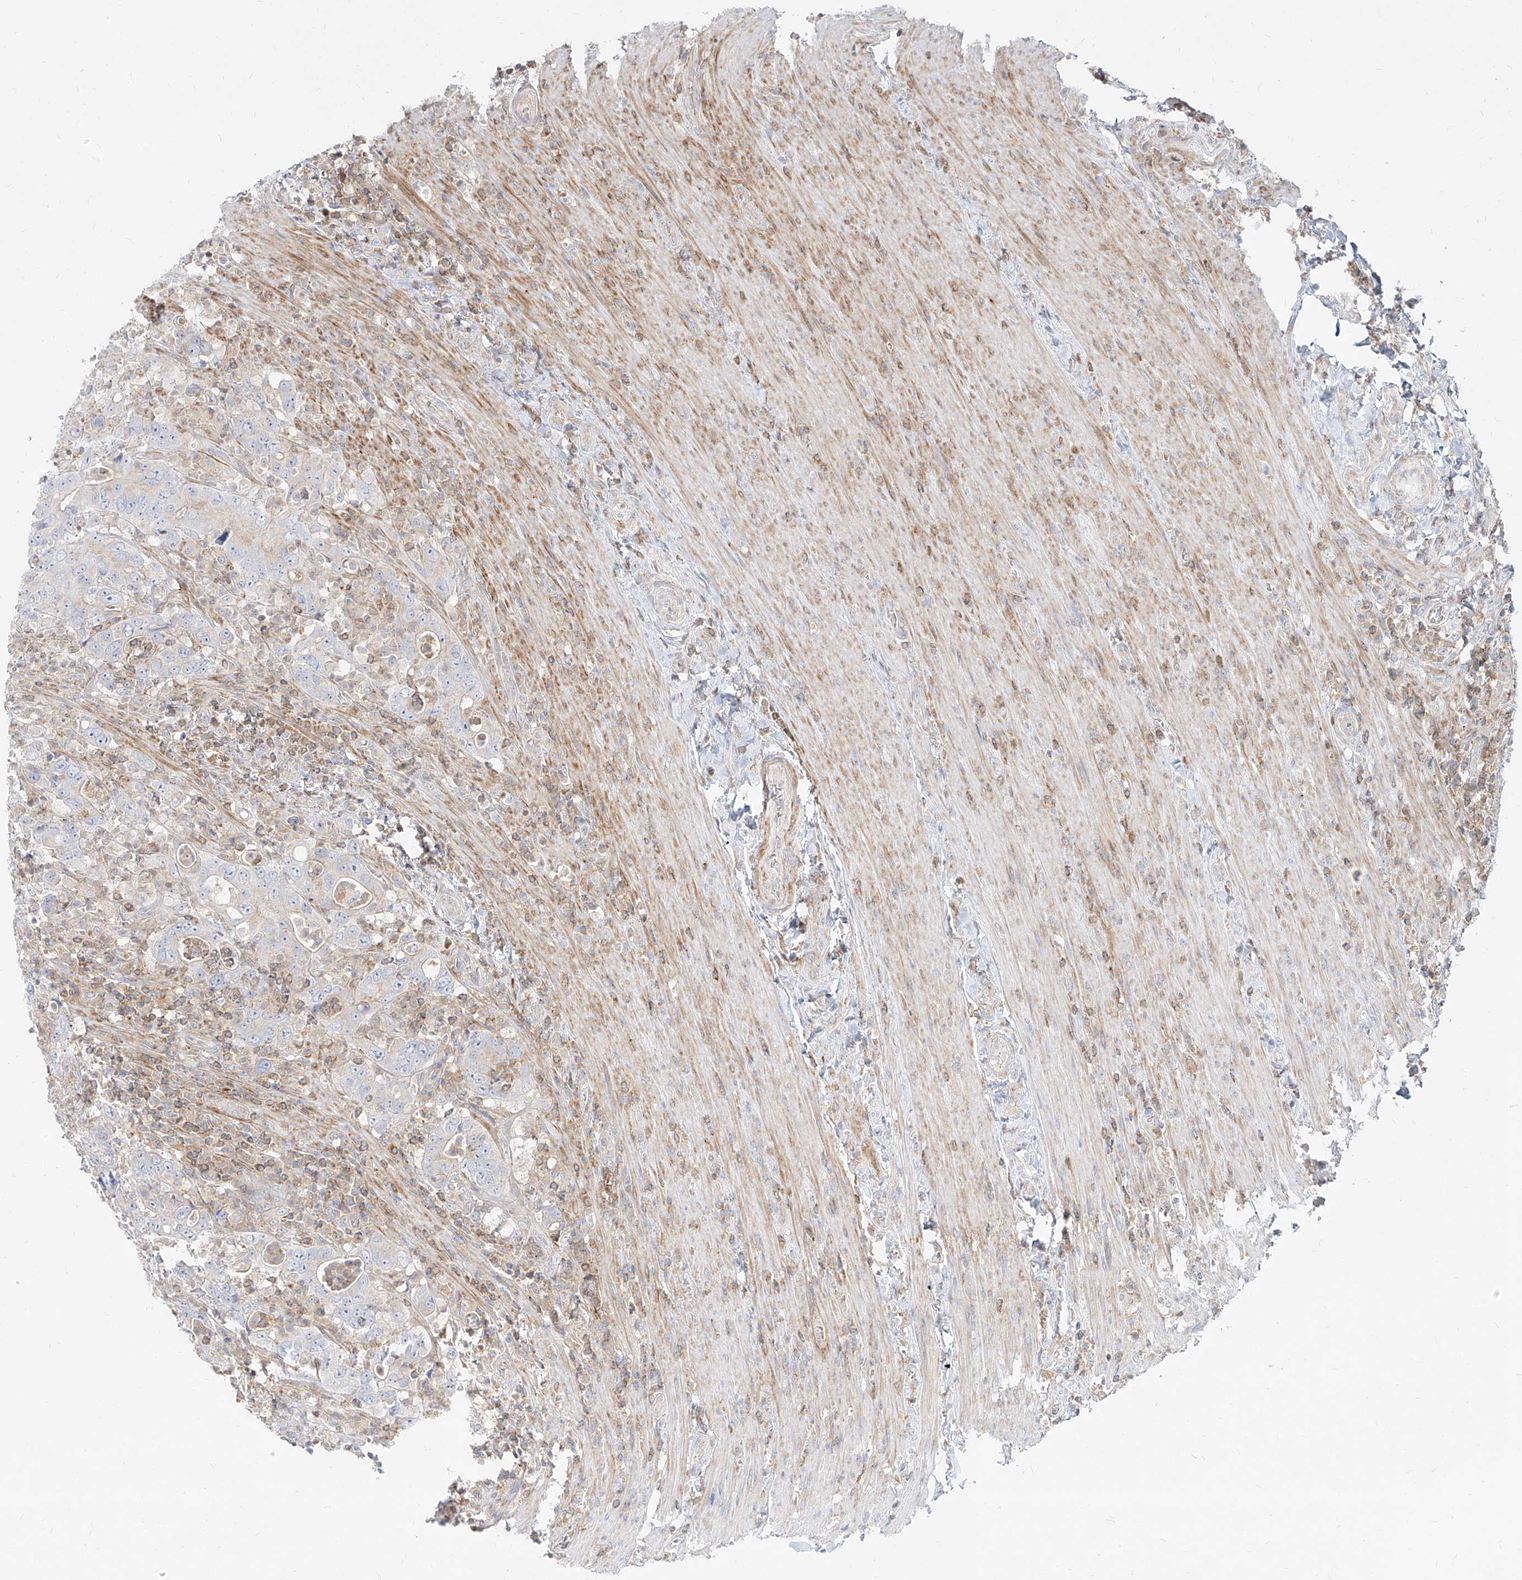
{"staining": {"intensity": "negative", "quantity": "none", "location": "none"}, "tissue": "colorectal cancer", "cell_type": "Tumor cells", "image_type": "cancer", "snomed": [{"axis": "morphology", "description": "Adenocarcinoma, NOS"}, {"axis": "topography", "description": "Colon"}], "caption": "A histopathology image of human adenocarcinoma (colorectal) is negative for staining in tumor cells.", "gene": "SLC2A12", "patient": {"sex": "female", "age": 75}}